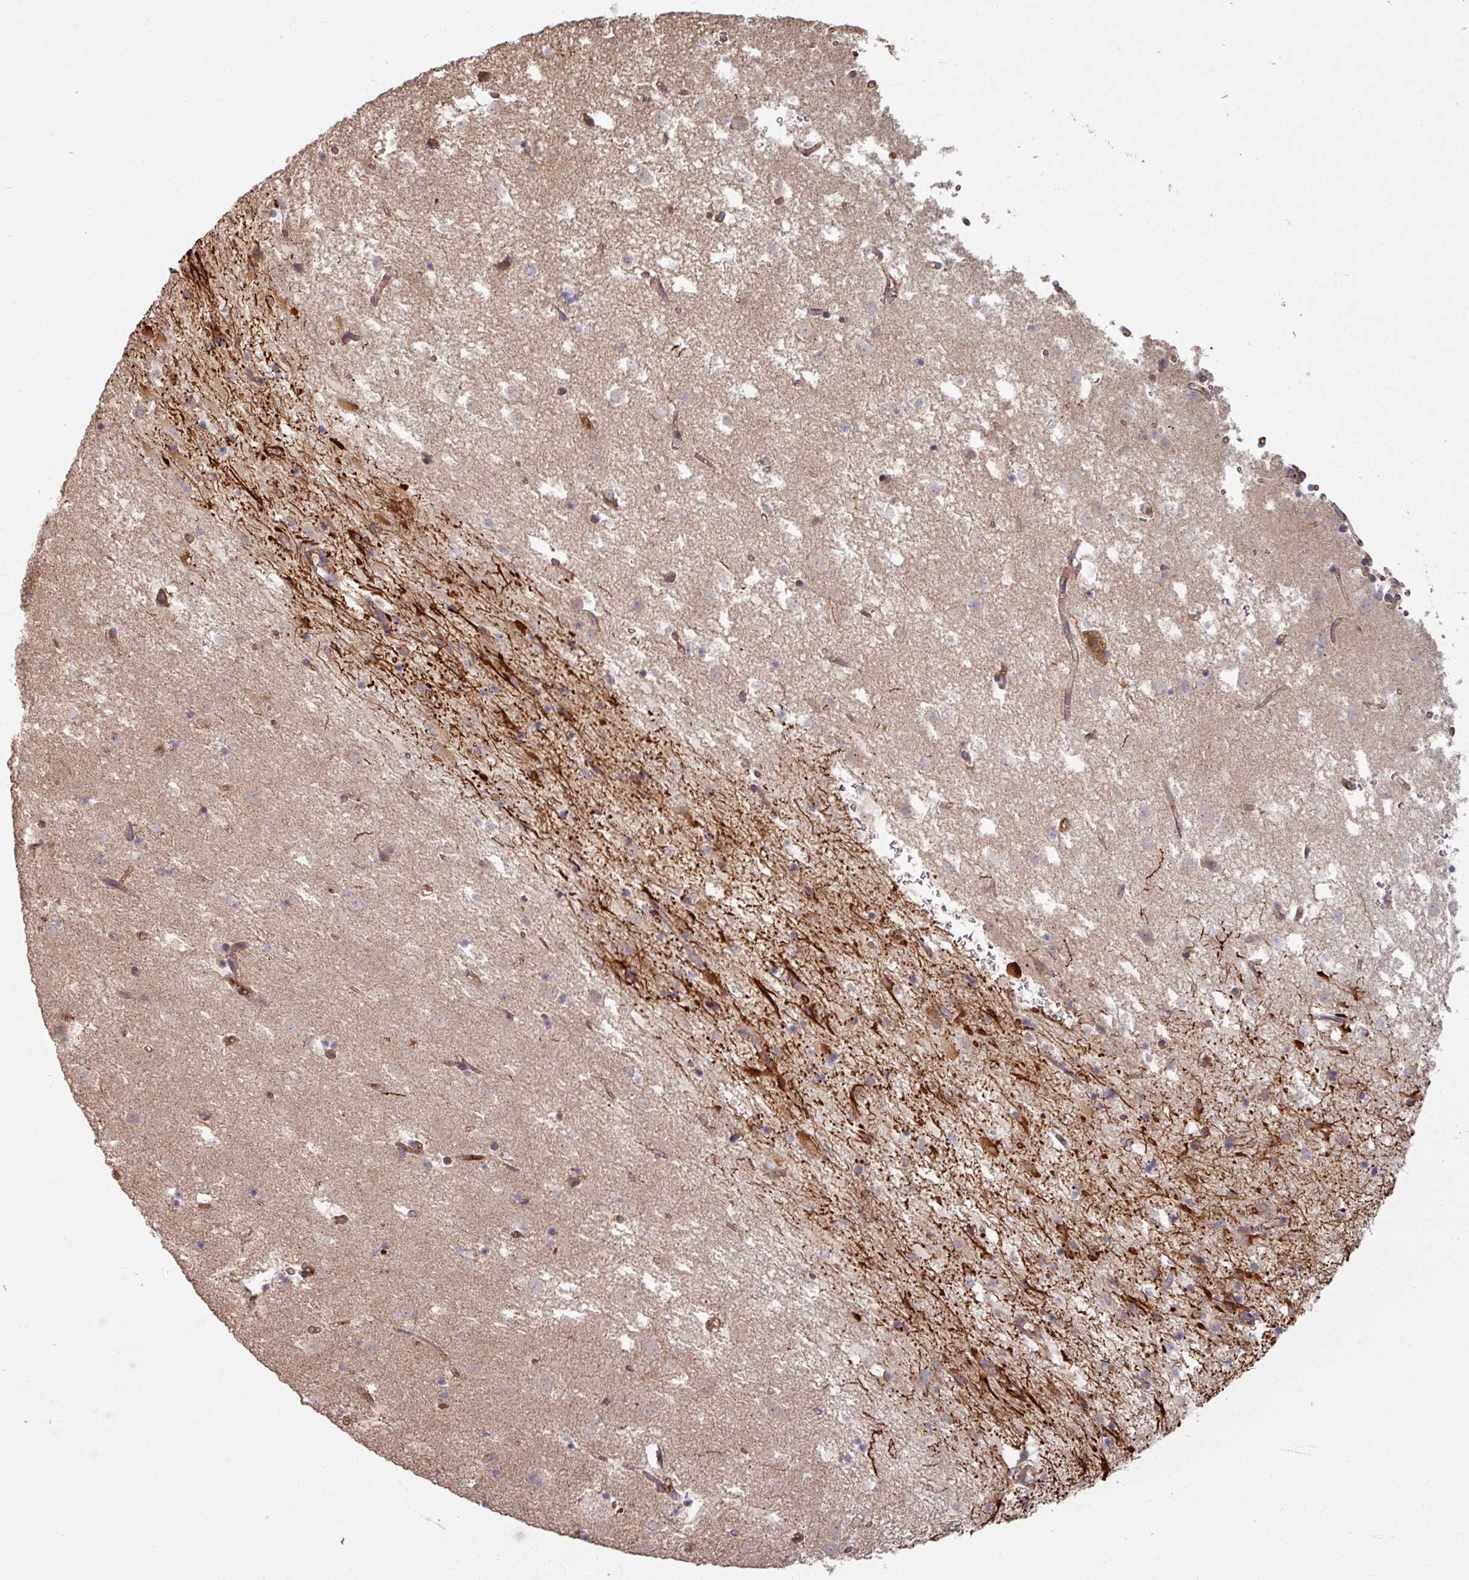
{"staining": {"intensity": "weak", "quantity": "<25%", "location": "cytoplasmic/membranous"}, "tissue": "caudate", "cell_type": "Glial cells", "image_type": "normal", "snomed": [{"axis": "morphology", "description": "Normal tissue, NOS"}, {"axis": "topography", "description": "Lateral ventricle wall"}], "caption": "This is an IHC photomicrograph of normal caudate. There is no positivity in glial cells.", "gene": "CCDC68", "patient": {"sex": "male", "age": 58}}